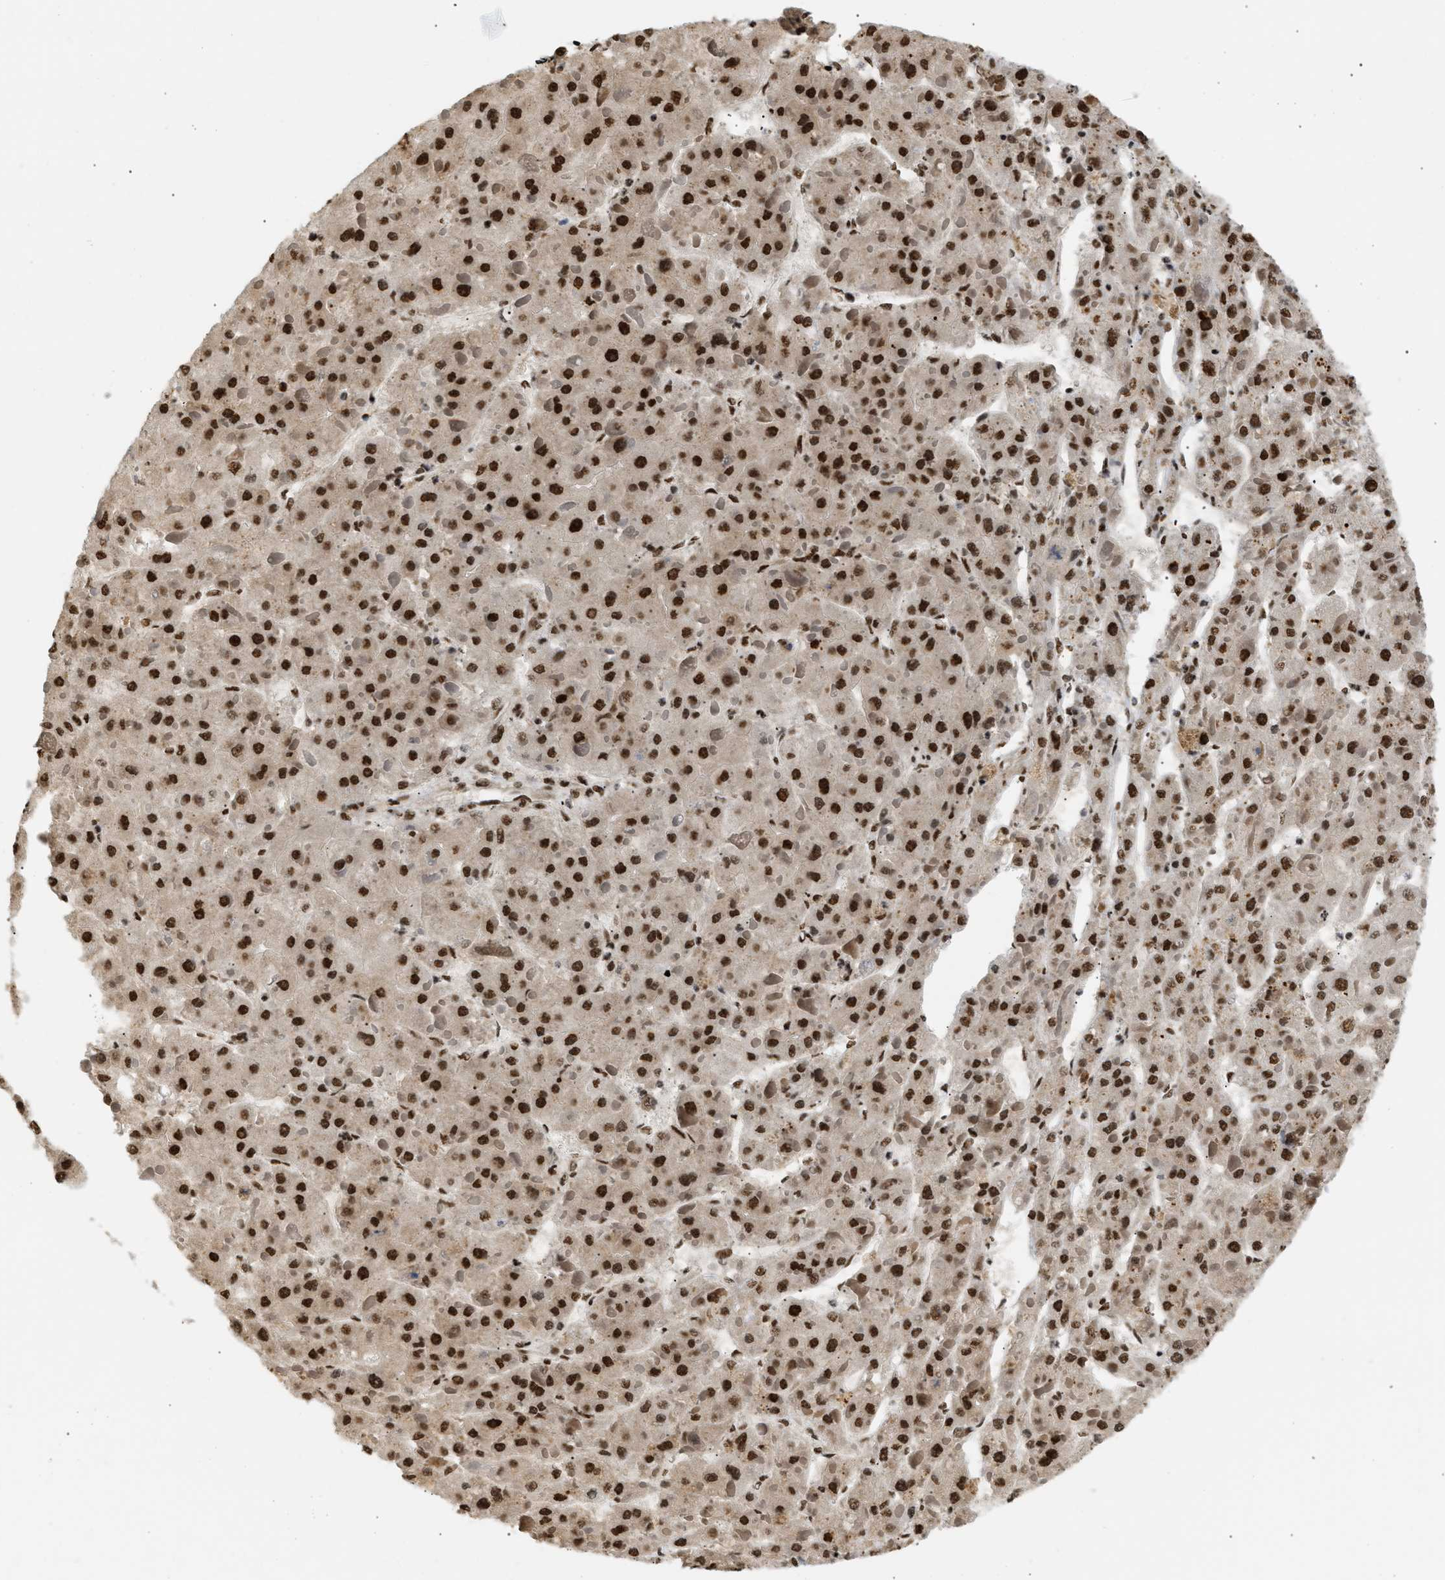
{"staining": {"intensity": "strong", "quantity": ">75%", "location": "nuclear"}, "tissue": "liver cancer", "cell_type": "Tumor cells", "image_type": "cancer", "snomed": [{"axis": "morphology", "description": "Carcinoma, Hepatocellular, NOS"}, {"axis": "topography", "description": "Liver"}], "caption": "This photomicrograph reveals hepatocellular carcinoma (liver) stained with immunohistochemistry to label a protein in brown. The nuclear of tumor cells show strong positivity for the protein. Nuclei are counter-stained blue.", "gene": "RBM5", "patient": {"sex": "female", "age": 73}}